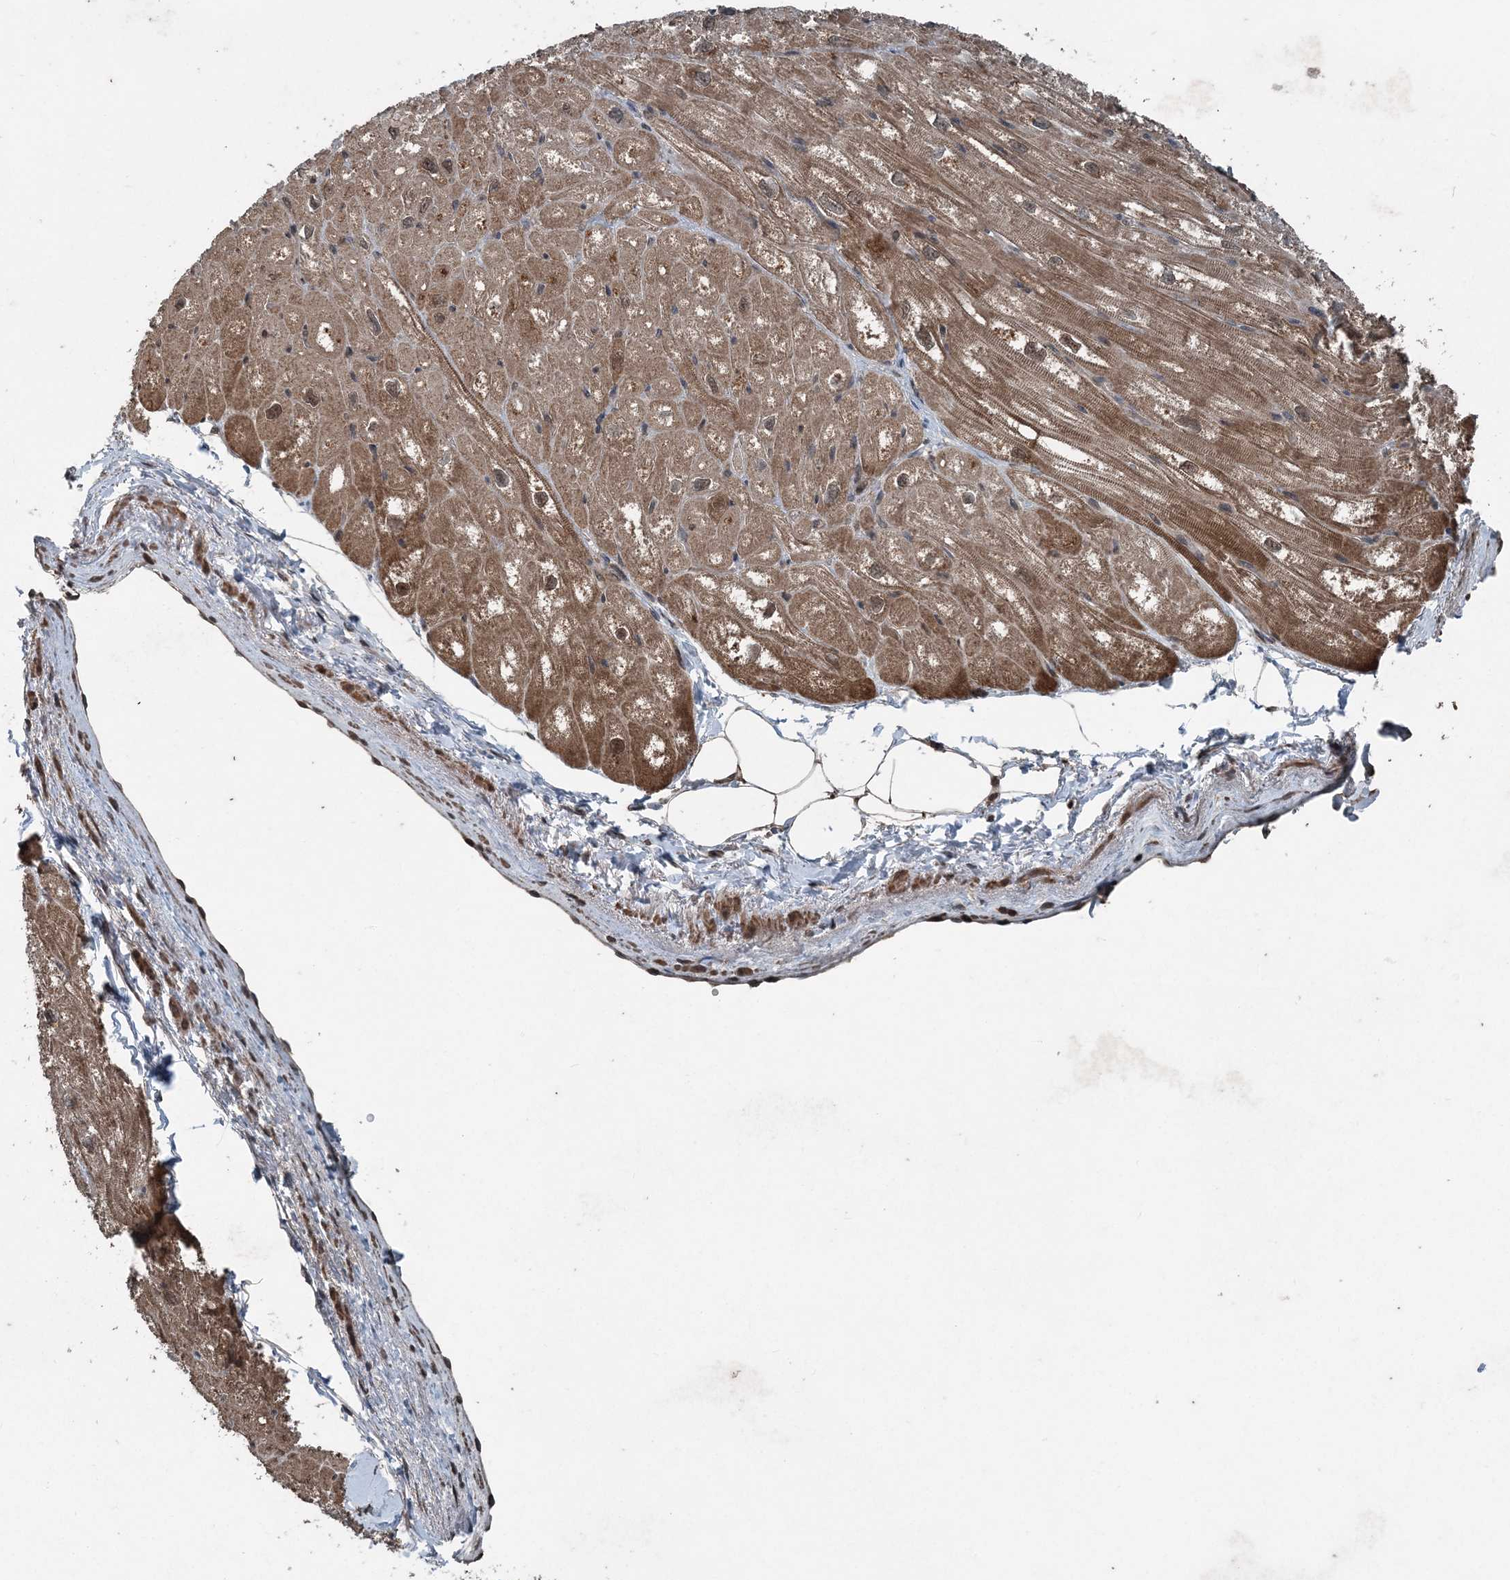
{"staining": {"intensity": "moderate", "quantity": ">75%", "location": "cytoplasmic/membranous"}, "tissue": "heart muscle", "cell_type": "Cardiomyocytes", "image_type": "normal", "snomed": [{"axis": "morphology", "description": "Normal tissue, NOS"}, {"axis": "topography", "description": "Heart"}], "caption": "Brown immunohistochemical staining in benign human heart muscle demonstrates moderate cytoplasmic/membranous expression in approximately >75% of cardiomyocytes. The staining was performed using DAB (3,3'-diaminobenzidine) to visualize the protein expression in brown, while the nuclei were stained in blue with hematoxylin (Magnification: 20x).", "gene": "CFL1", "patient": {"sex": "male", "age": 50}}